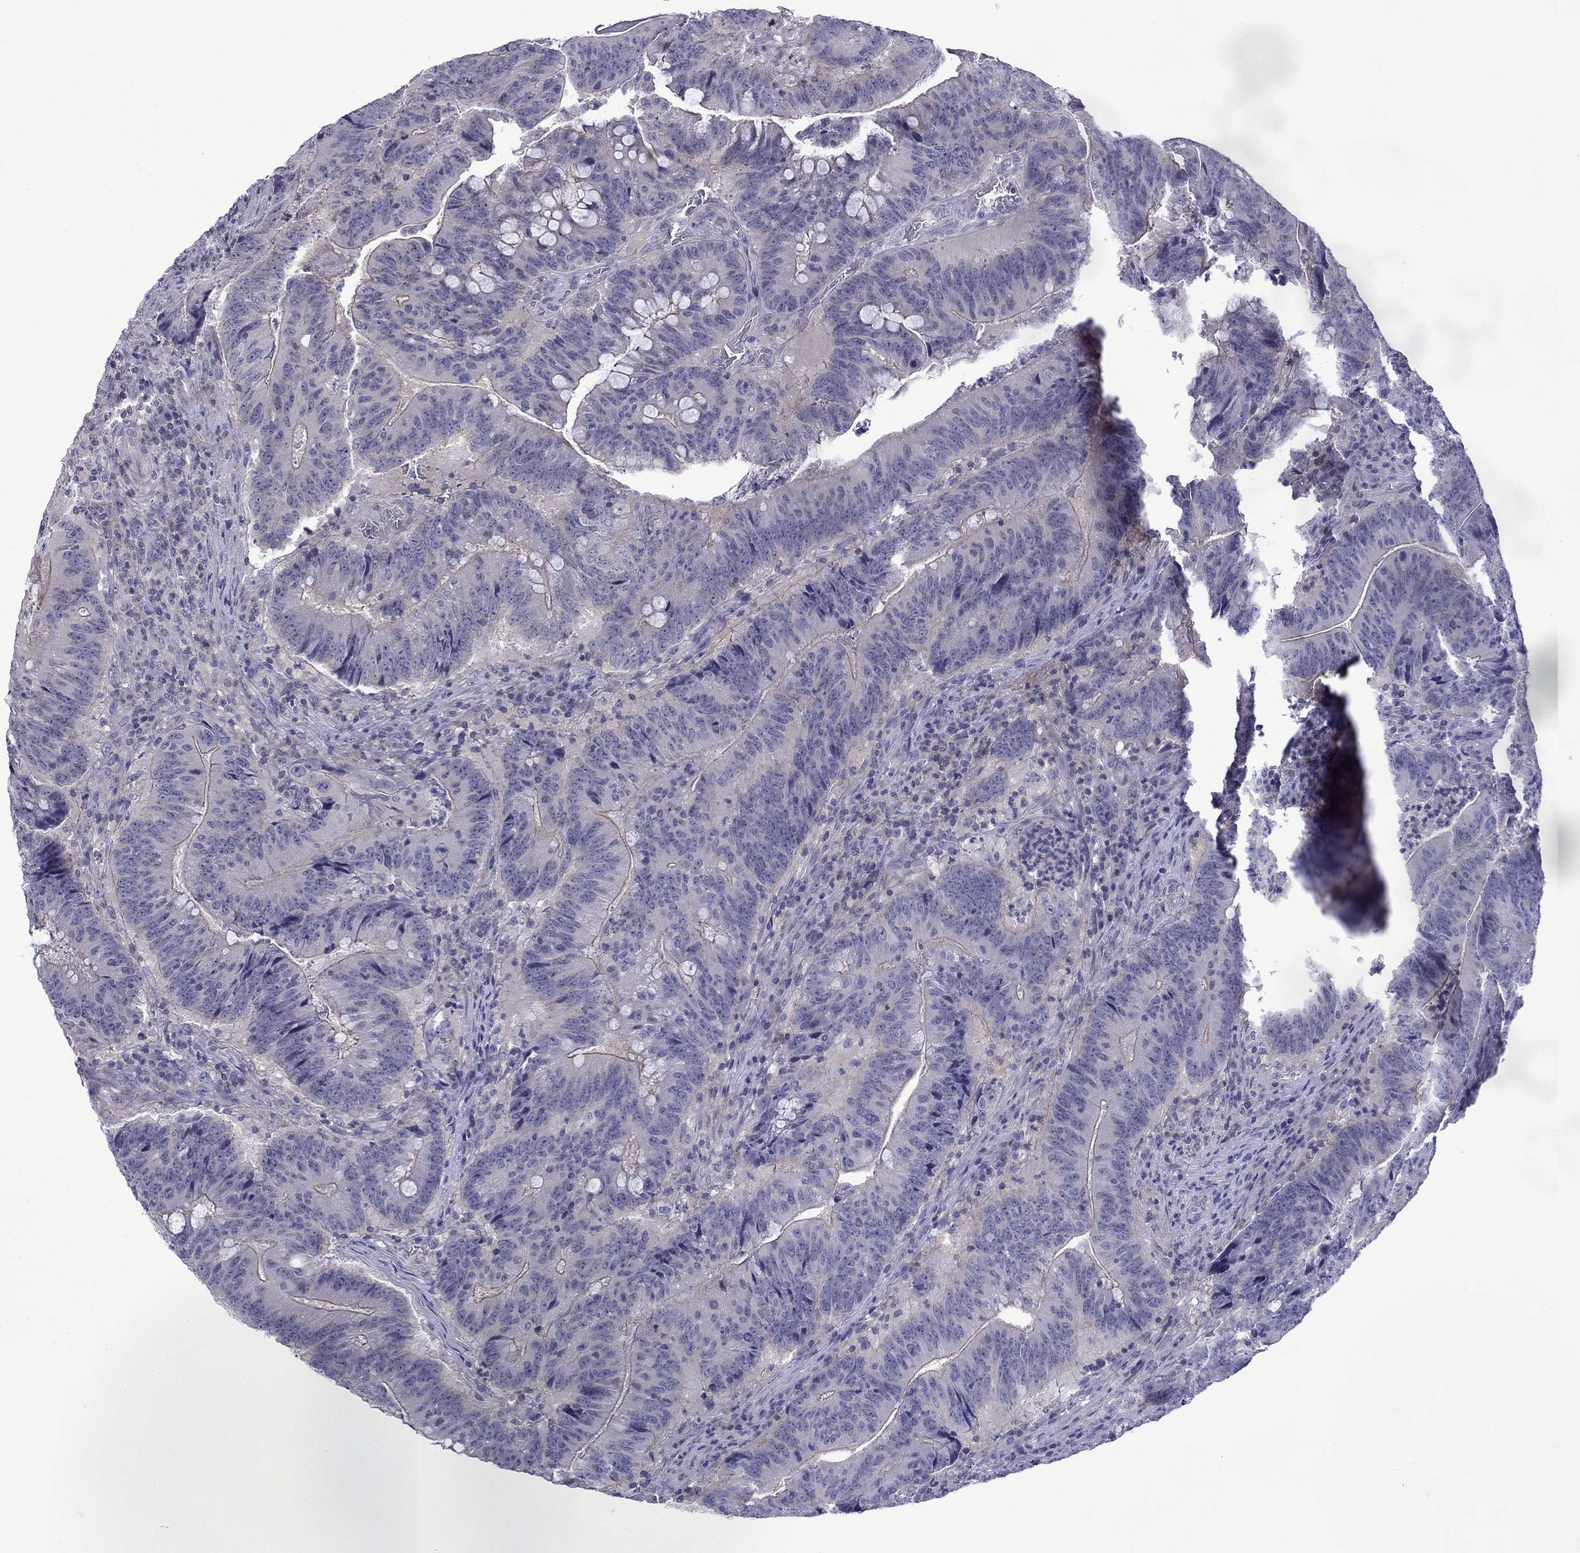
{"staining": {"intensity": "negative", "quantity": "none", "location": "none"}, "tissue": "colorectal cancer", "cell_type": "Tumor cells", "image_type": "cancer", "snomed": [{"axis": "morphology", "description": "Adenocarcinoma, NOS"}, {"axis": "topography", "description": "Colon"}], "caption": "Colorectal cancer stained for a protein using IHC shows no expression tumor cells.", "gene": "PRR18", "patient": {"sex": "female", "age": 87}}